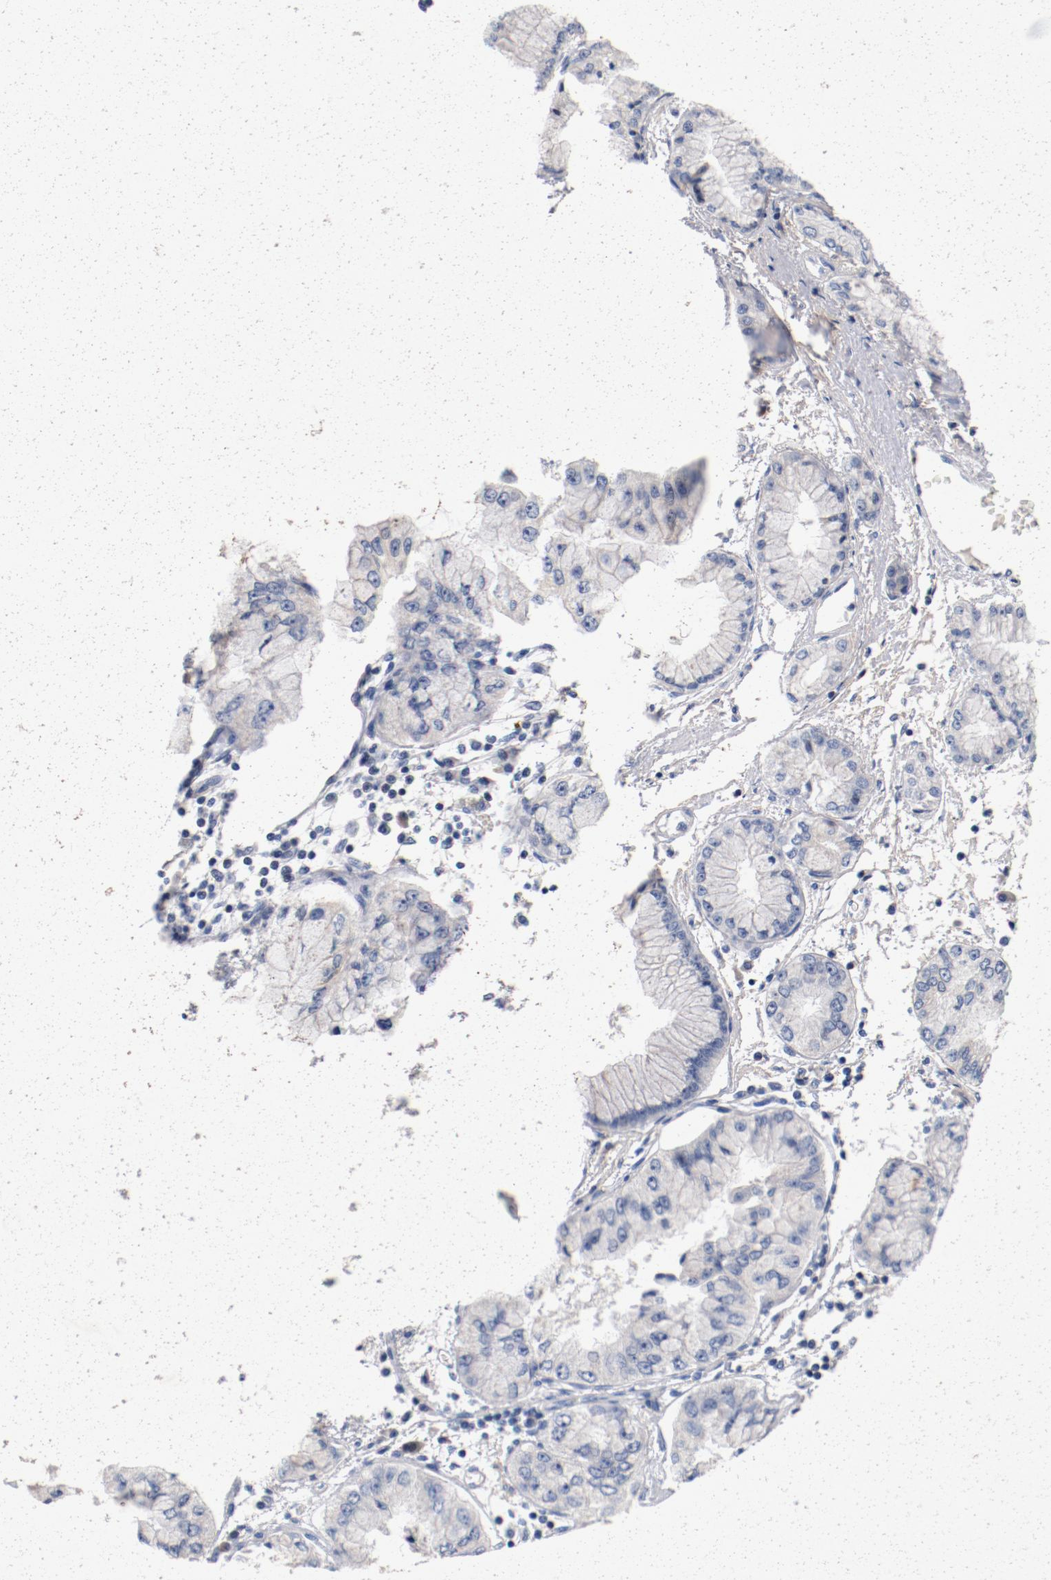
{"staining": {"intensity": "negative", "quantity": "none", "location": "none"}, "tissue": "liver cancer", "cell_type": "Tumor cells", "image_type": "cancer", "snomed": [{"axis": "morphology", "description": "Cholangiocarcinoma"}, {"axis": "topography", "description": "Liver"}], "caption": "This is an immunohistochemistry micrograph of human liver cholangiocarcinoma. There is no expression in tumor cells.", "gene": "PIM1", "patient": {"sex": "female", "age": 79}}